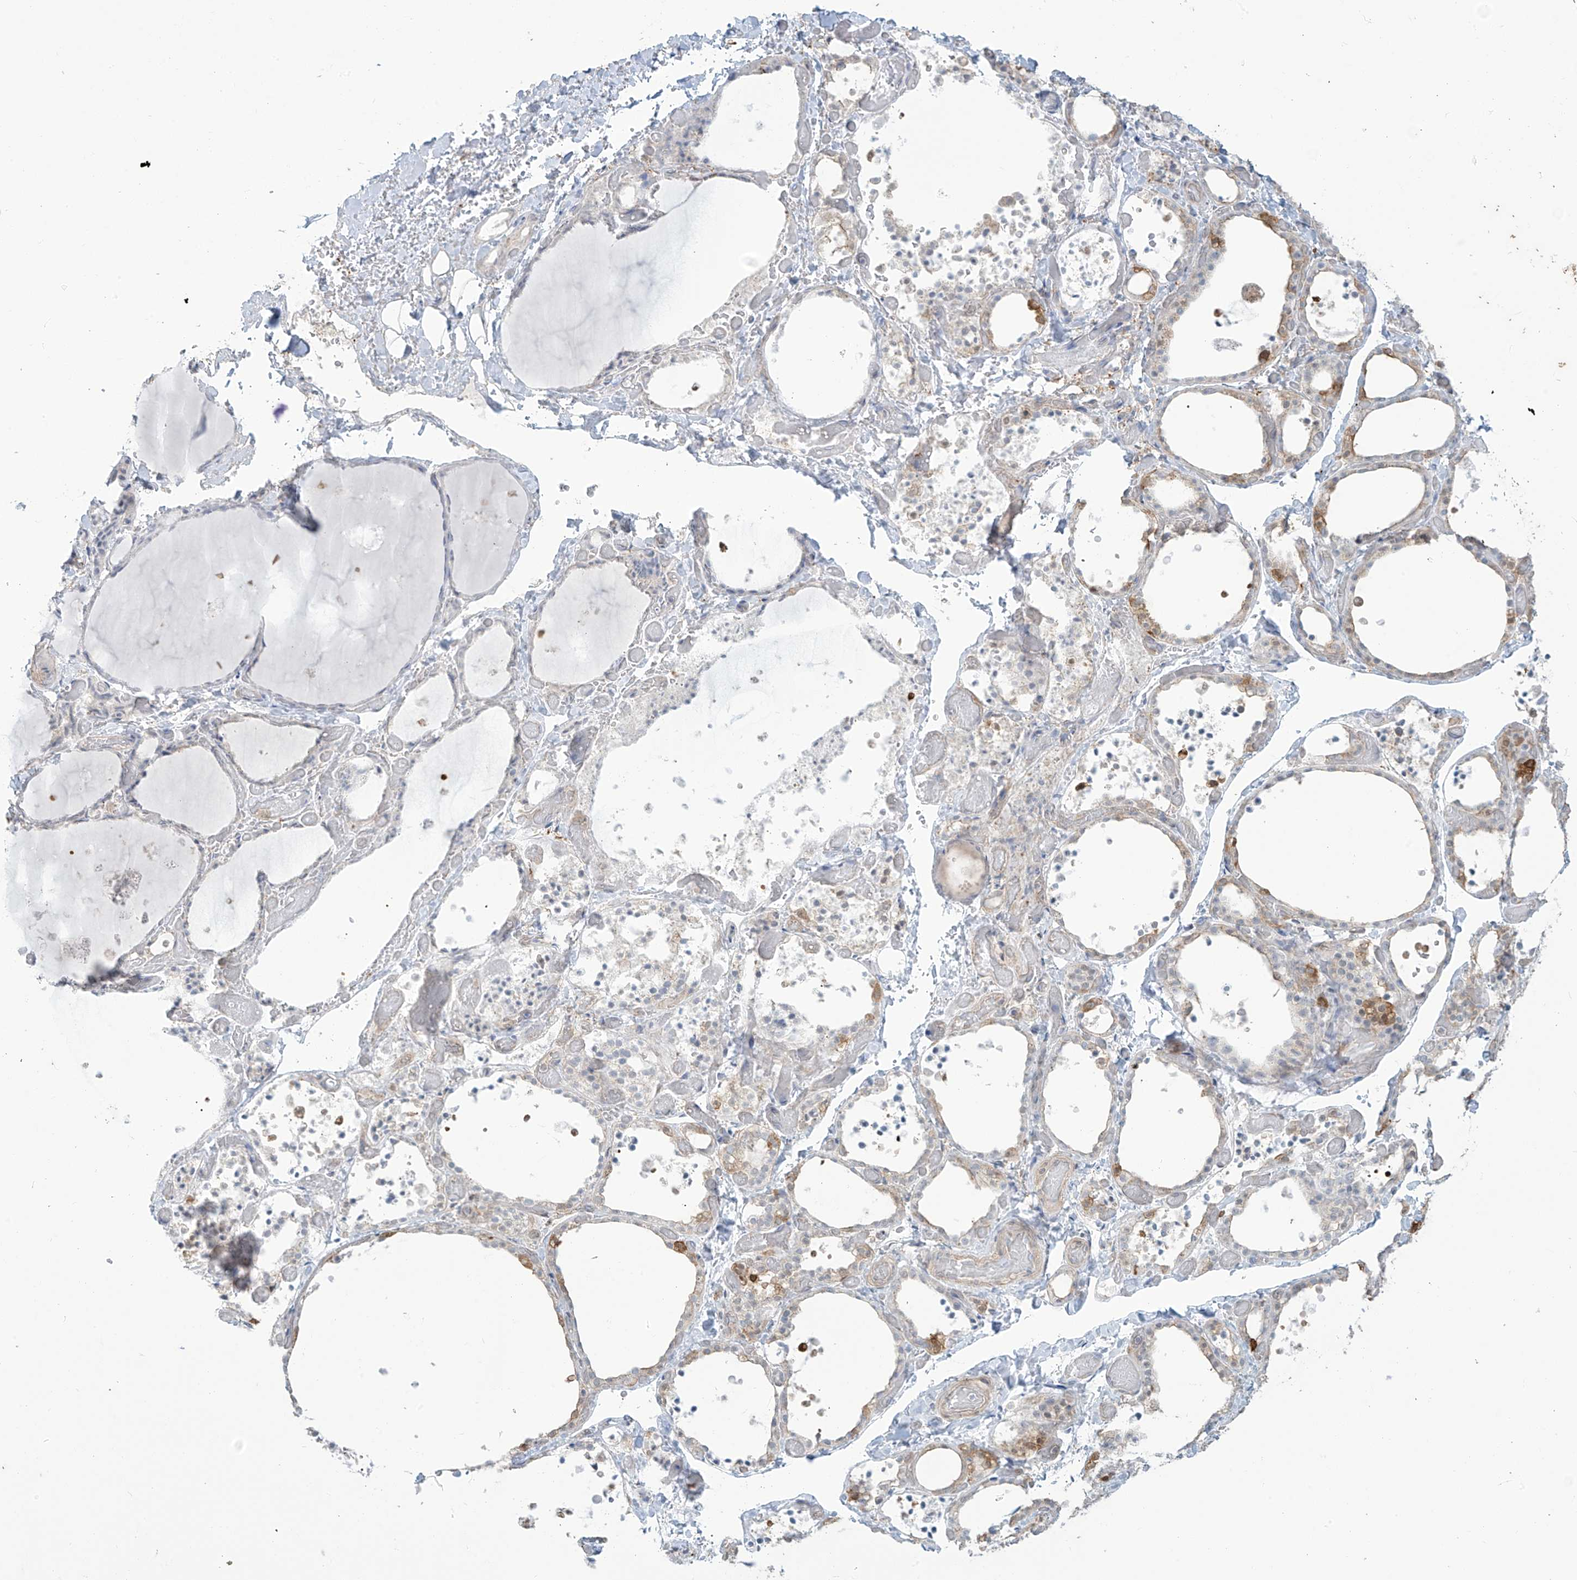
{"staining": {"intensity": "moderate", "quantity": "<25%", "location": "cytoplasmic/membranous"}, "tissue": "thyroid gland", "cell_type": "Glandular cells", "image_type": "normal", "snomed": [{"axis": "morphology", "description": "Normal tissue, NOS"}, {"axis": "topography", "description": "Thyroid gland"}], "caption": "Immunohistochemistry histopathology image of normal human thyroid gland stained for a protein (brown), which reveals low levels of moderate cytoplasmic/membranous expression in approximately <25% of glandular cells.", "gene": "TAGAP", "patient": {"sex": "female", "age": 44}}